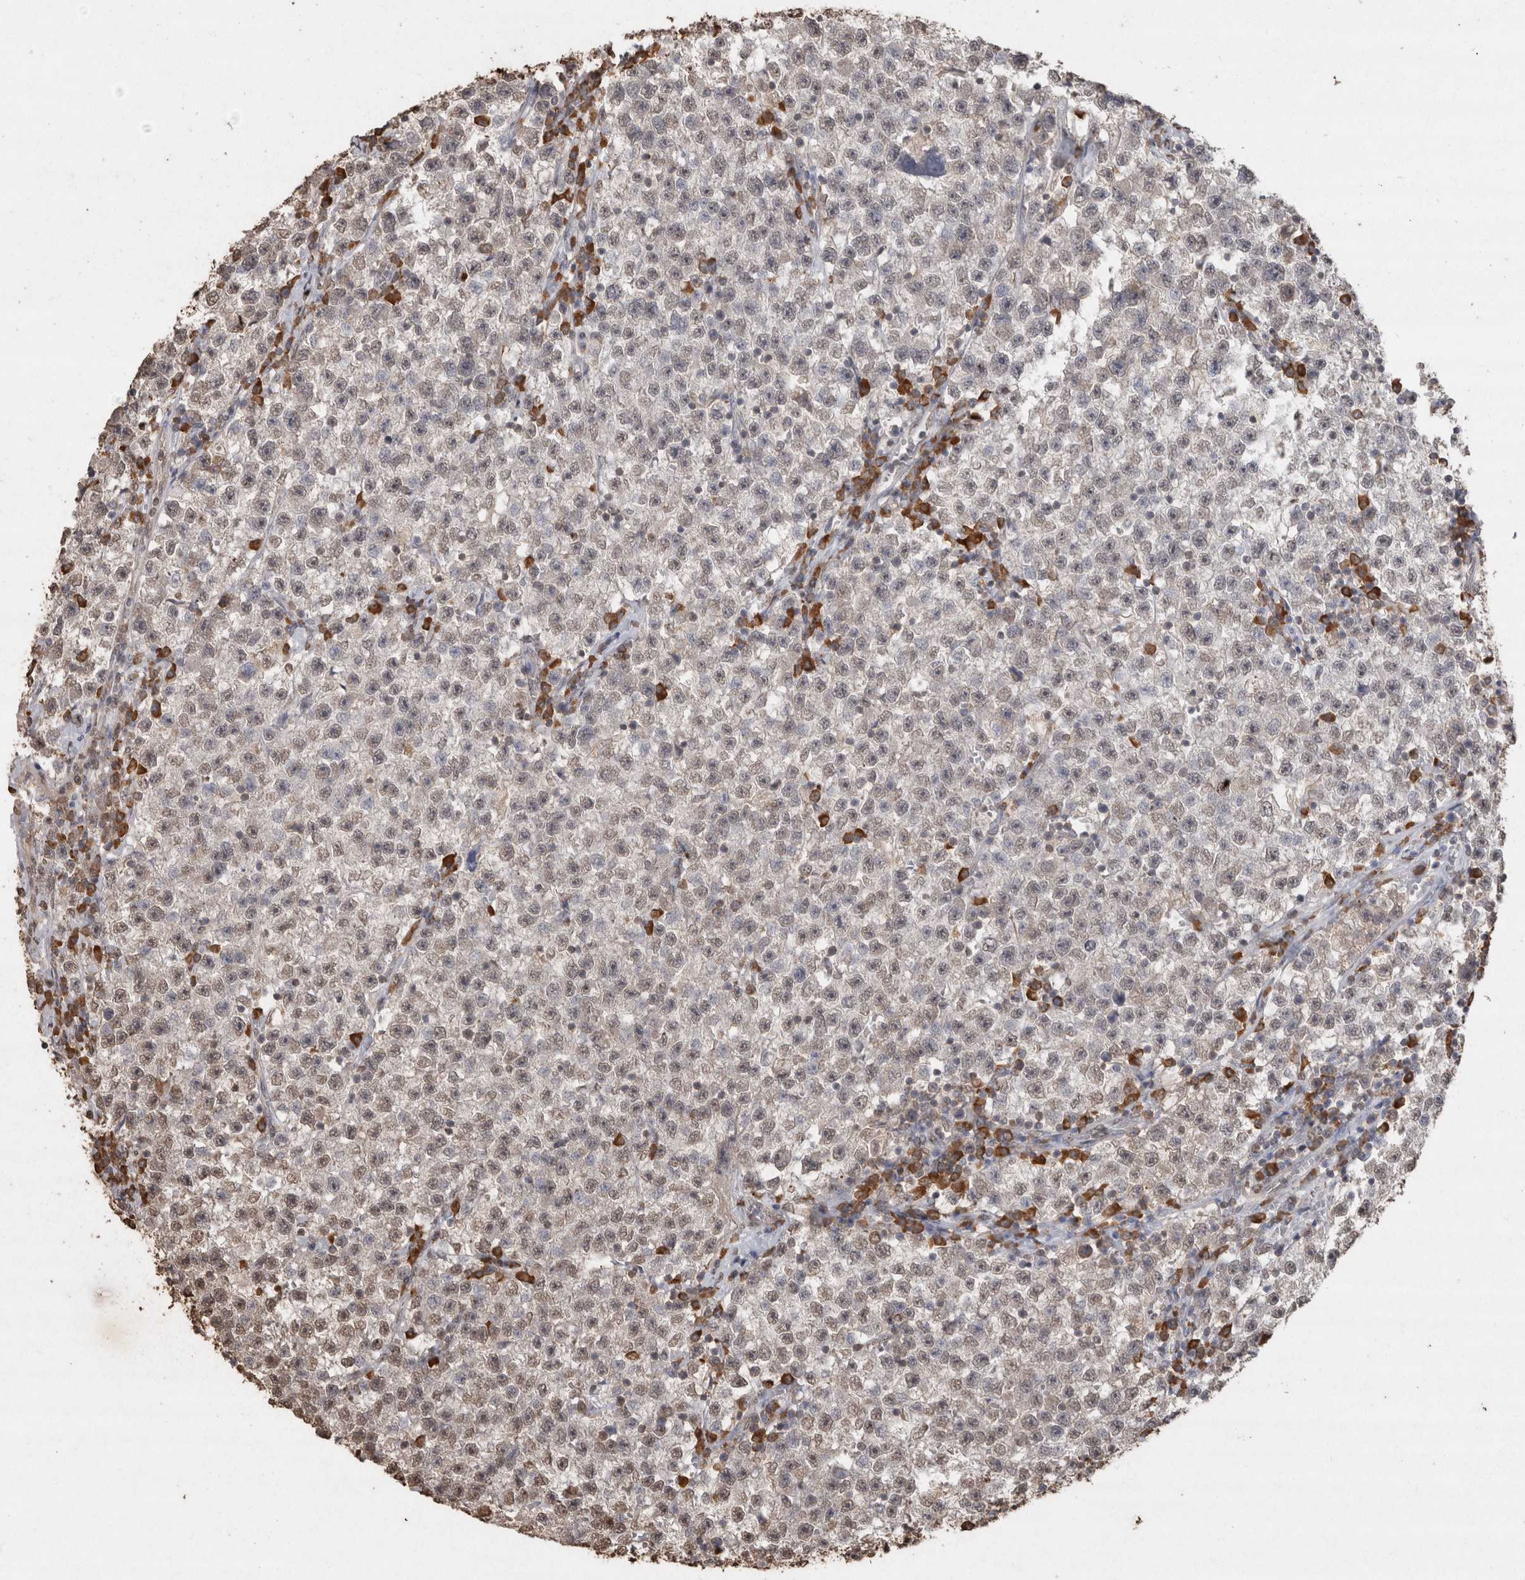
{"staining": {"intensity": "weak", "quantity": ">75%", "location": "cytoplasmic/membranous,nuclear"}, "tissue": "testis cancer", "cell_type": "Tumor cells", "image_type": "cancer", "snomed": [{"axis": "morphology", "description": "Seminoma, NOS"}, {"axis": "topography", "description": "Testis"}], "caption": "IHC of human seminoma (testis) displays low levels of weak cytoplasmic/membranous and nuclear positivity in approximately >75% of tumor cells. The staining is performed using DAB brown chromogen to label protein expression. The nuclei are counter-stained blue using hematoxylin.", "gene": "CRELD2", "patient": {"sex": "male", "age": 22}}